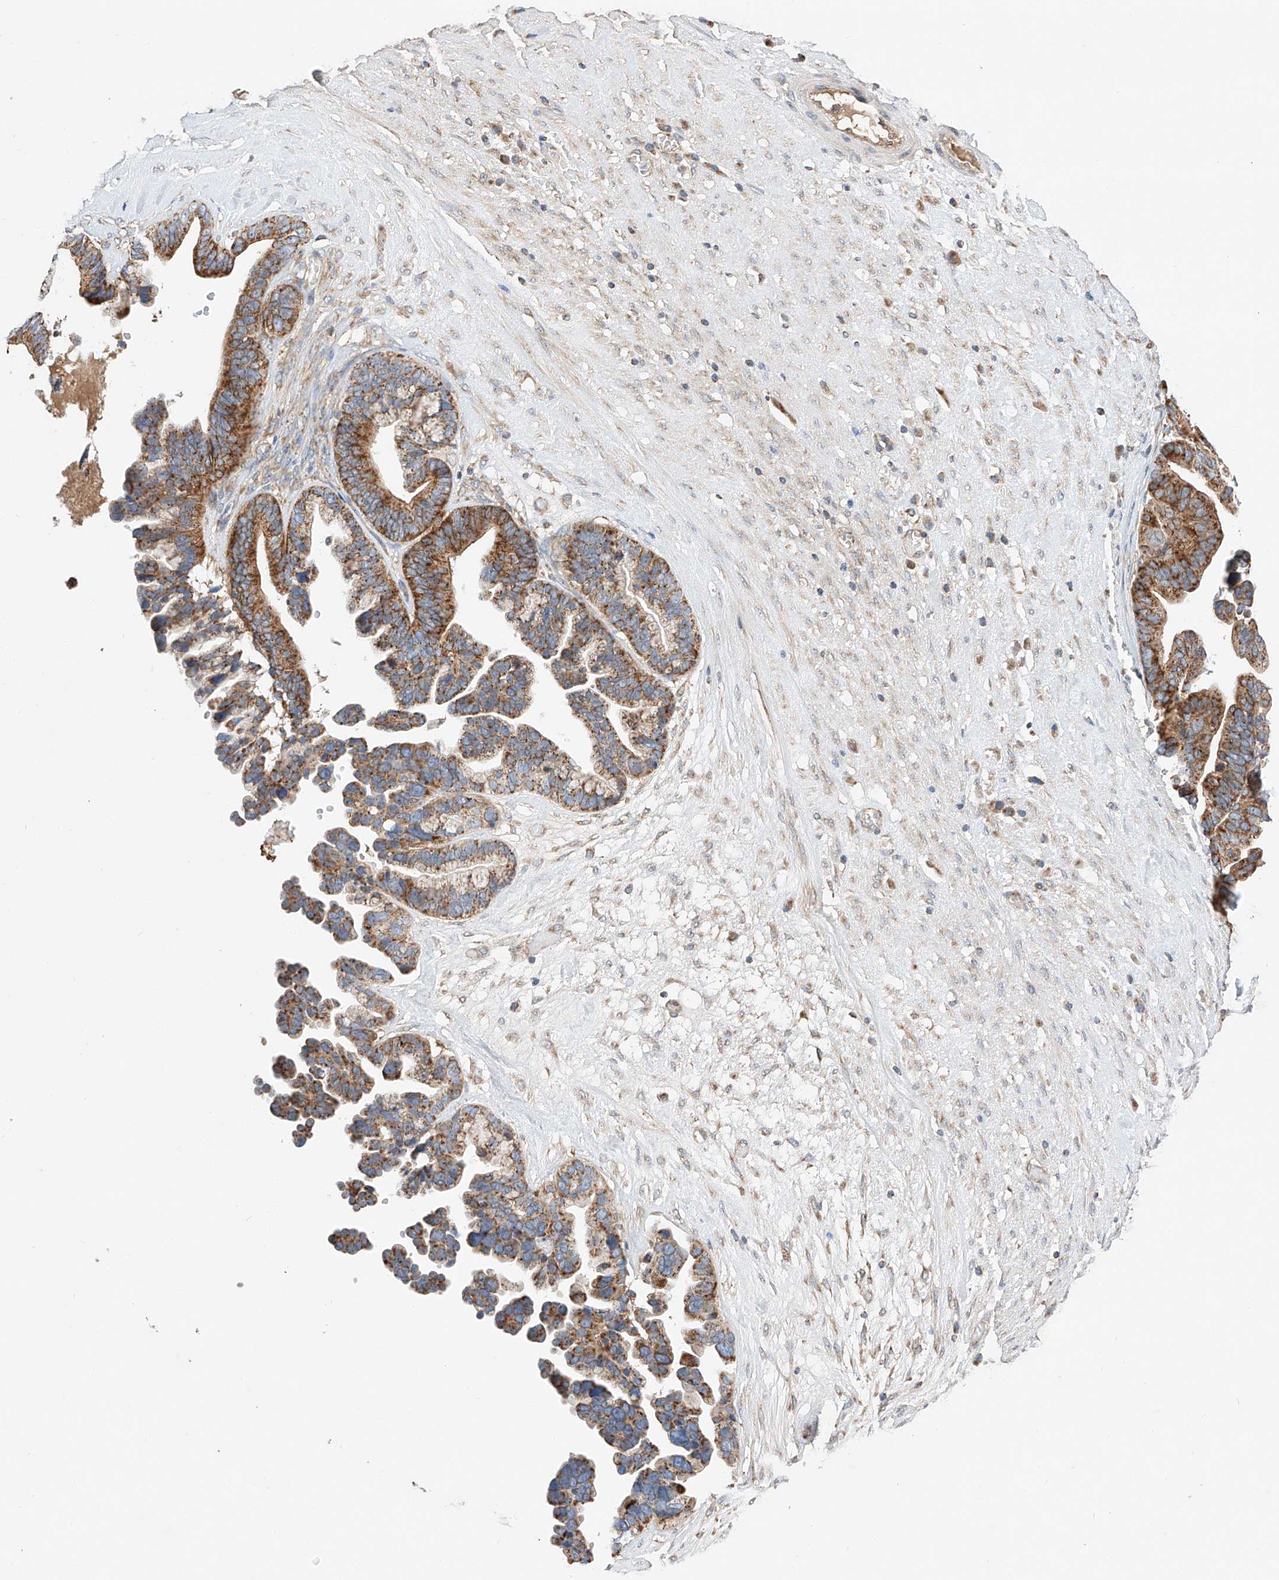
{"staining": {"intensity": "strong", "quantity": ">75%", "location": "cytoplasmic/membranous"}, "tissue": "ovarian cancer", "cell_type": "Tumor cells", "image_type": "cancer", "snomed": [{"axis": "morphology", "description": "Cystadenocarcinoma, serous, NOS"}, {"axis": "topography", "description": "Ovary"}], "caption": "Tumor cells demonstrate strong cytoplasmic/membranous positivity in about >75% of cells in serous cystadenocarcinoma (ovarian).", "gene": "RUSC1", "patient": {"sex": "female", "age": 56}}